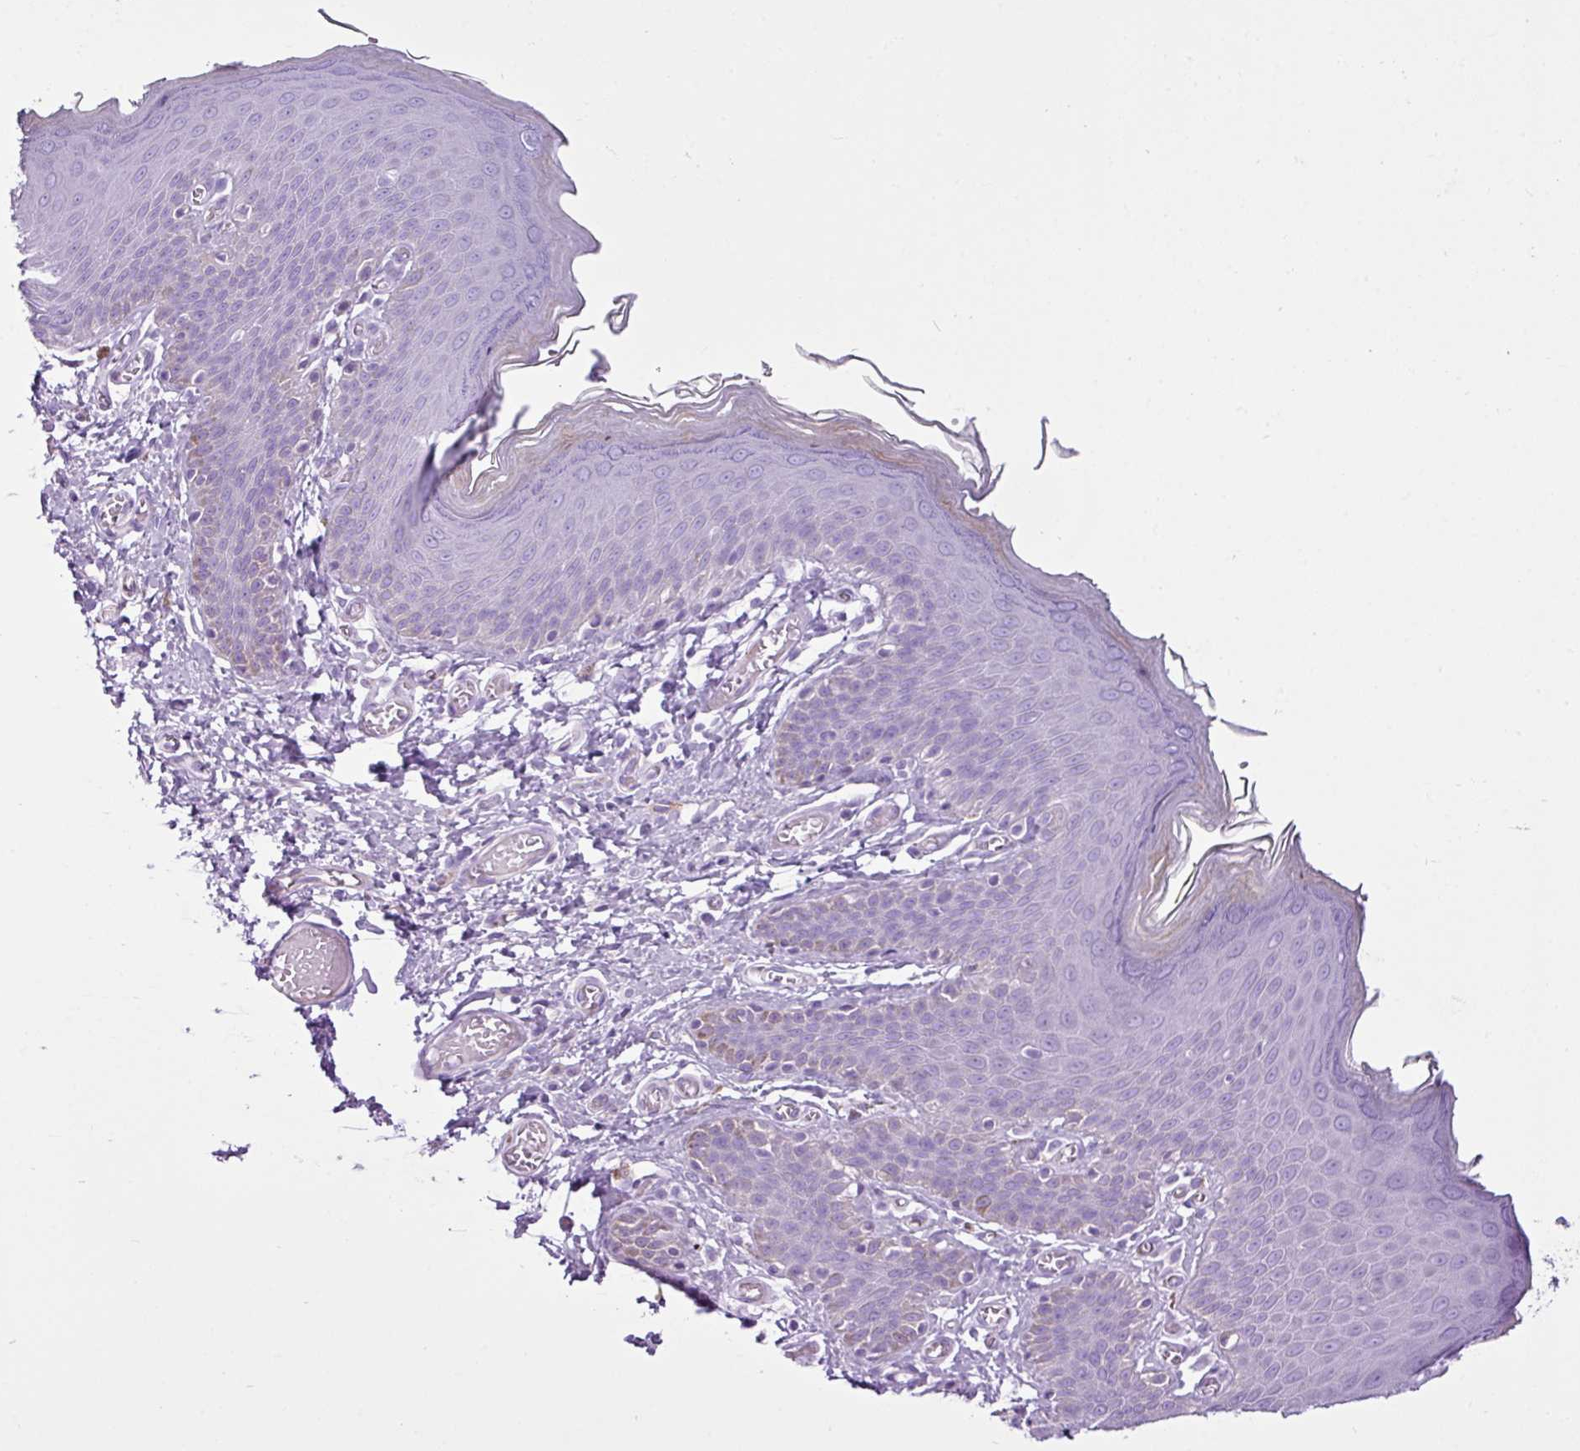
{"staining": {"intensity": "negative", "quantity": "none", "location": "none"}, "tissue": "skin", "cell_type": "Epidermal cells", "image_type": "normal", "snomed": [{"axis": "morphology", "description": "Normal tissue, NOS"}, {"axis": "topography", "description": "Anal"}], "caption": "High magnification brightfield microscopy of normal skin stained with DAB (brown) and counterstained with hematoxylin (blue): epidermal cells show no significant expression.", "gene": "LILRB4", "patient": {"sex": "female", "age": 40}}